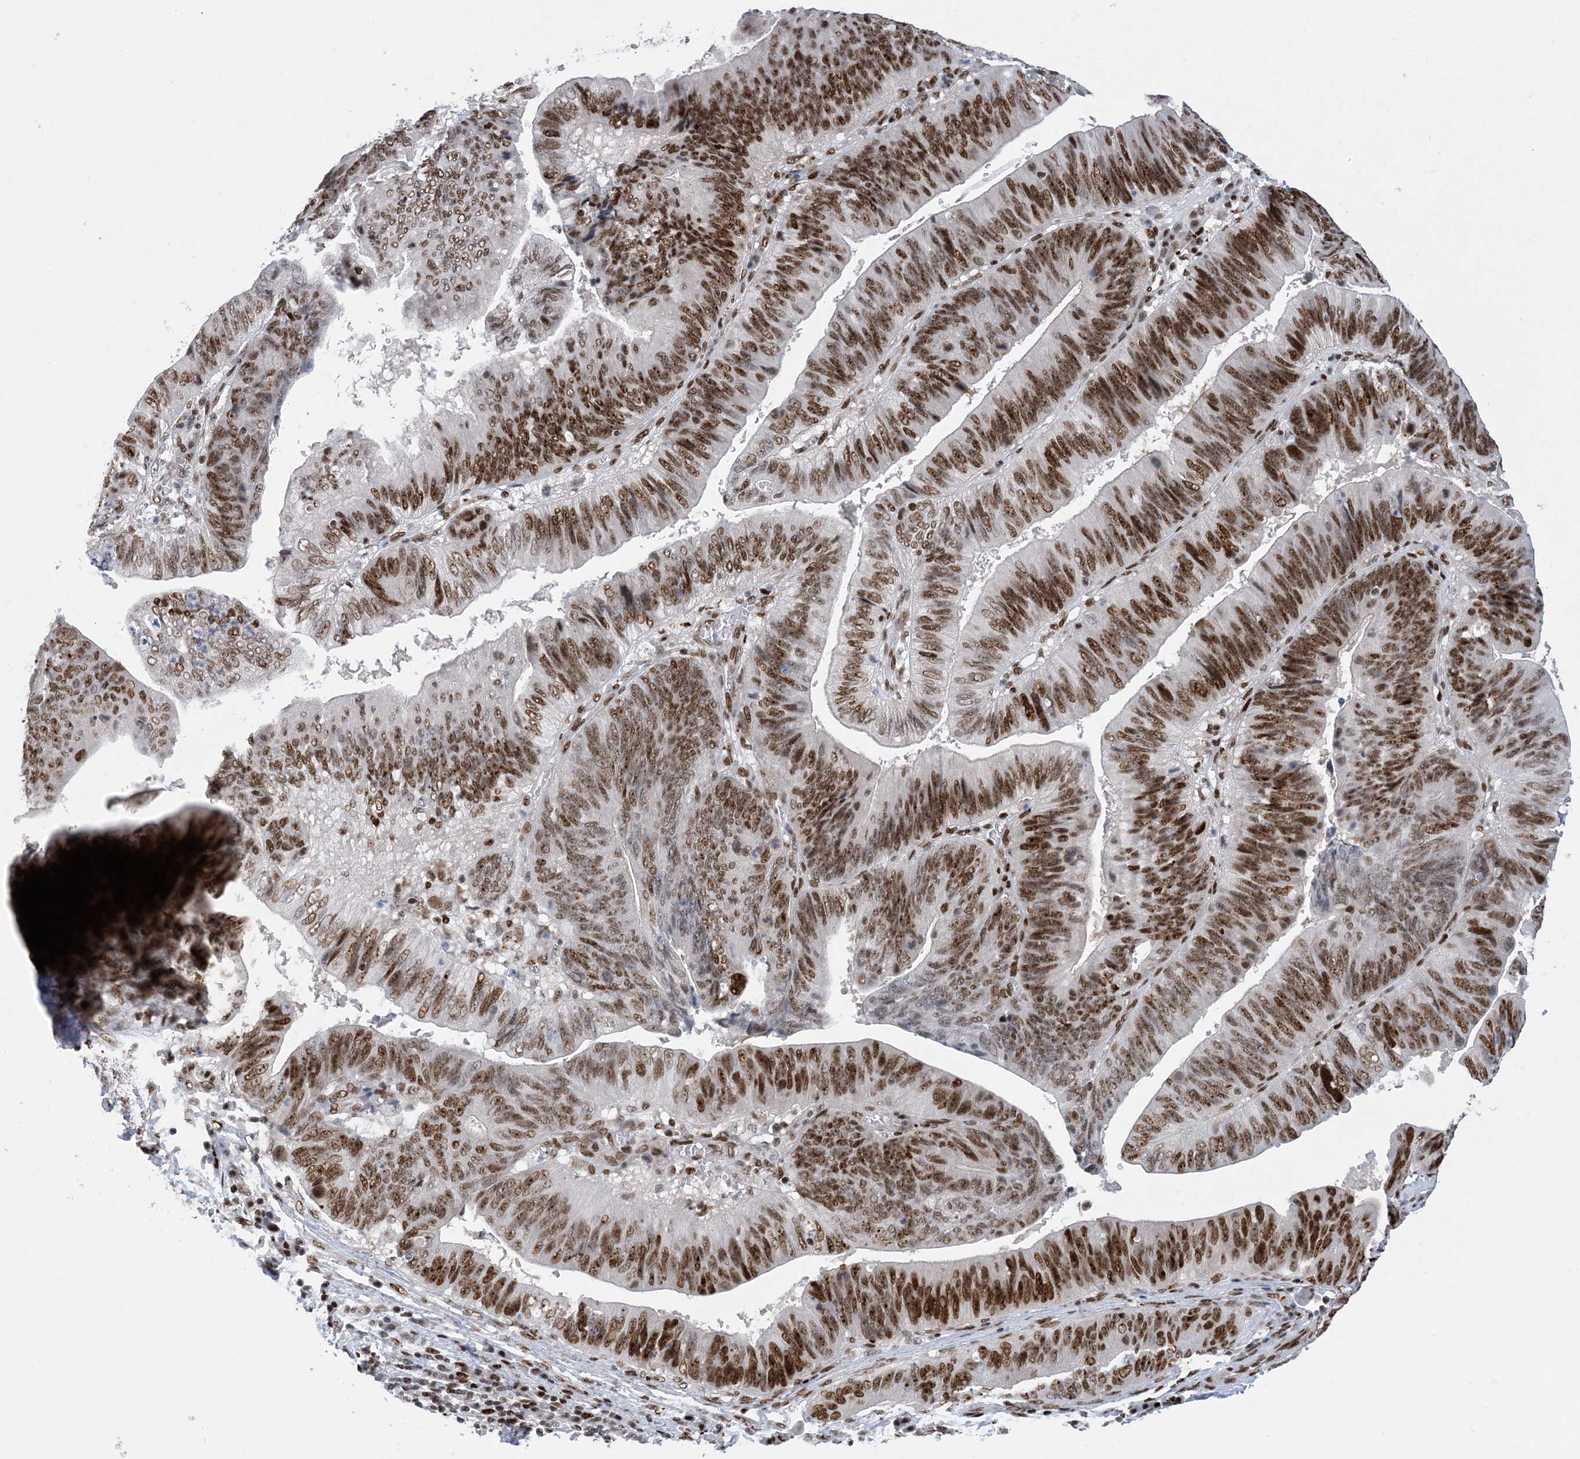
{"staining": {"intensity": "strong", "quantity": ">75%", "location": "nuclear"}, "tissue": "pancreatic cancer", "cell_type": "Tumor cells", "image_type": "cancer", "snomed": [{"axis": "morphology", "description": "Adenocarcinoma, NOS"}, {"axis": "topography", "description": "Pancreas"}], "caption": "Immunohistochemistry staining of pancreatic adenocarcinoma, which displays high levels of strong nuclear expression in about >75% of tumor cells indicating strong nuclear protein positivity. The staining was performed using DAB (brown) for protein detection and nuclei were counterstained in hematoxylin (blue).", "gene": "TSPYL1", "patient": {"sex": "male", "age": 63}}